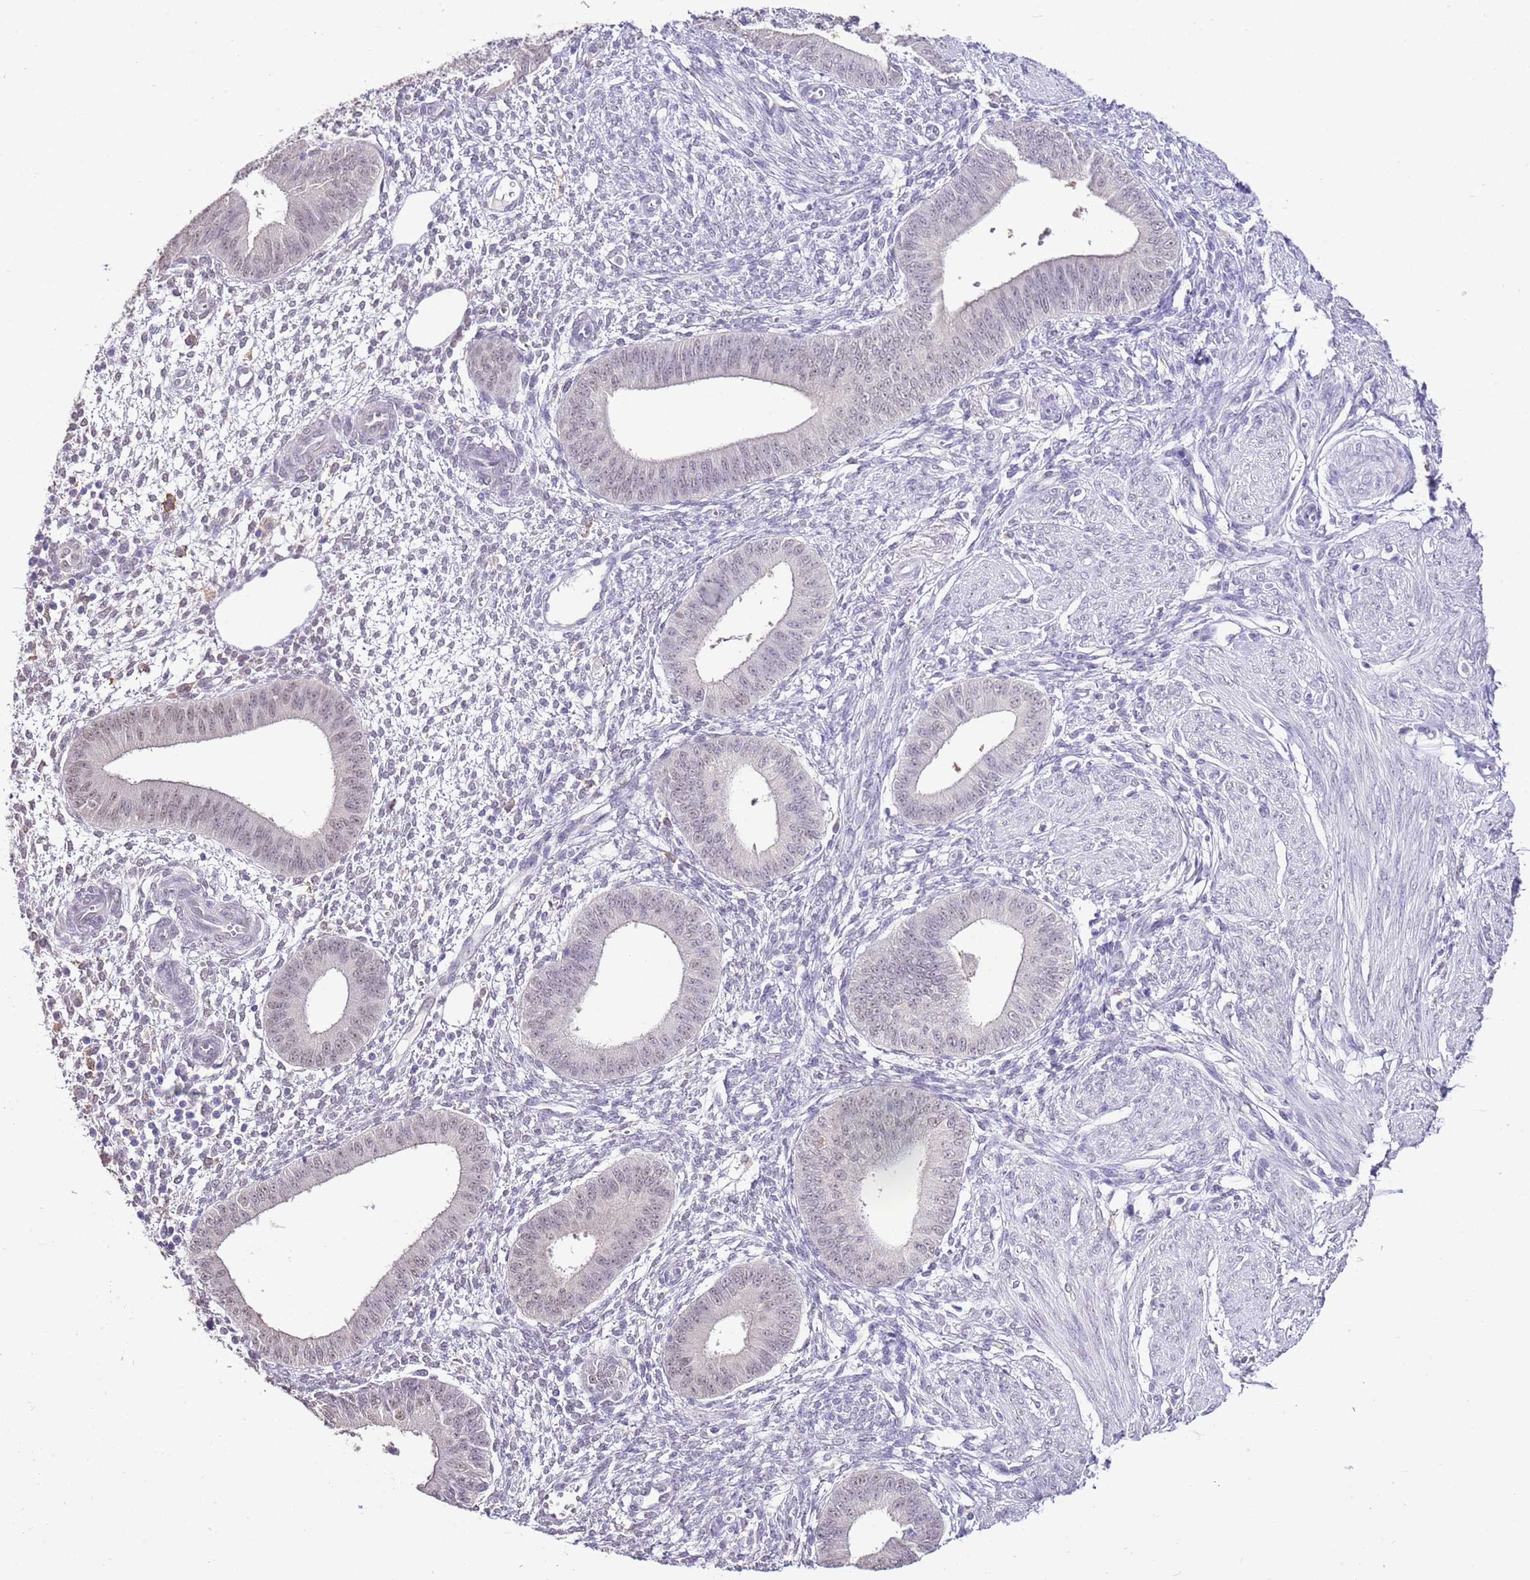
{"staining": {"intensity": "negative", "quantity": "none", "location": "none"}, "tissue": "endometrium", "cell_type": "Cells in endometrial stroma", "image_type": "normal", "snomed": [{"axis": "morphology", "description": "Normal tissue, NOS"}, {"axis": "topography", "description": "Endometrium"}], "caption": "The histopathology image demonstrates no staining of cells in endometrial stroma in benign endometrium. Nuclei are stained in blue.", "gene": "IZUMO4", "patient": {"sex": "female", "age": 49}}